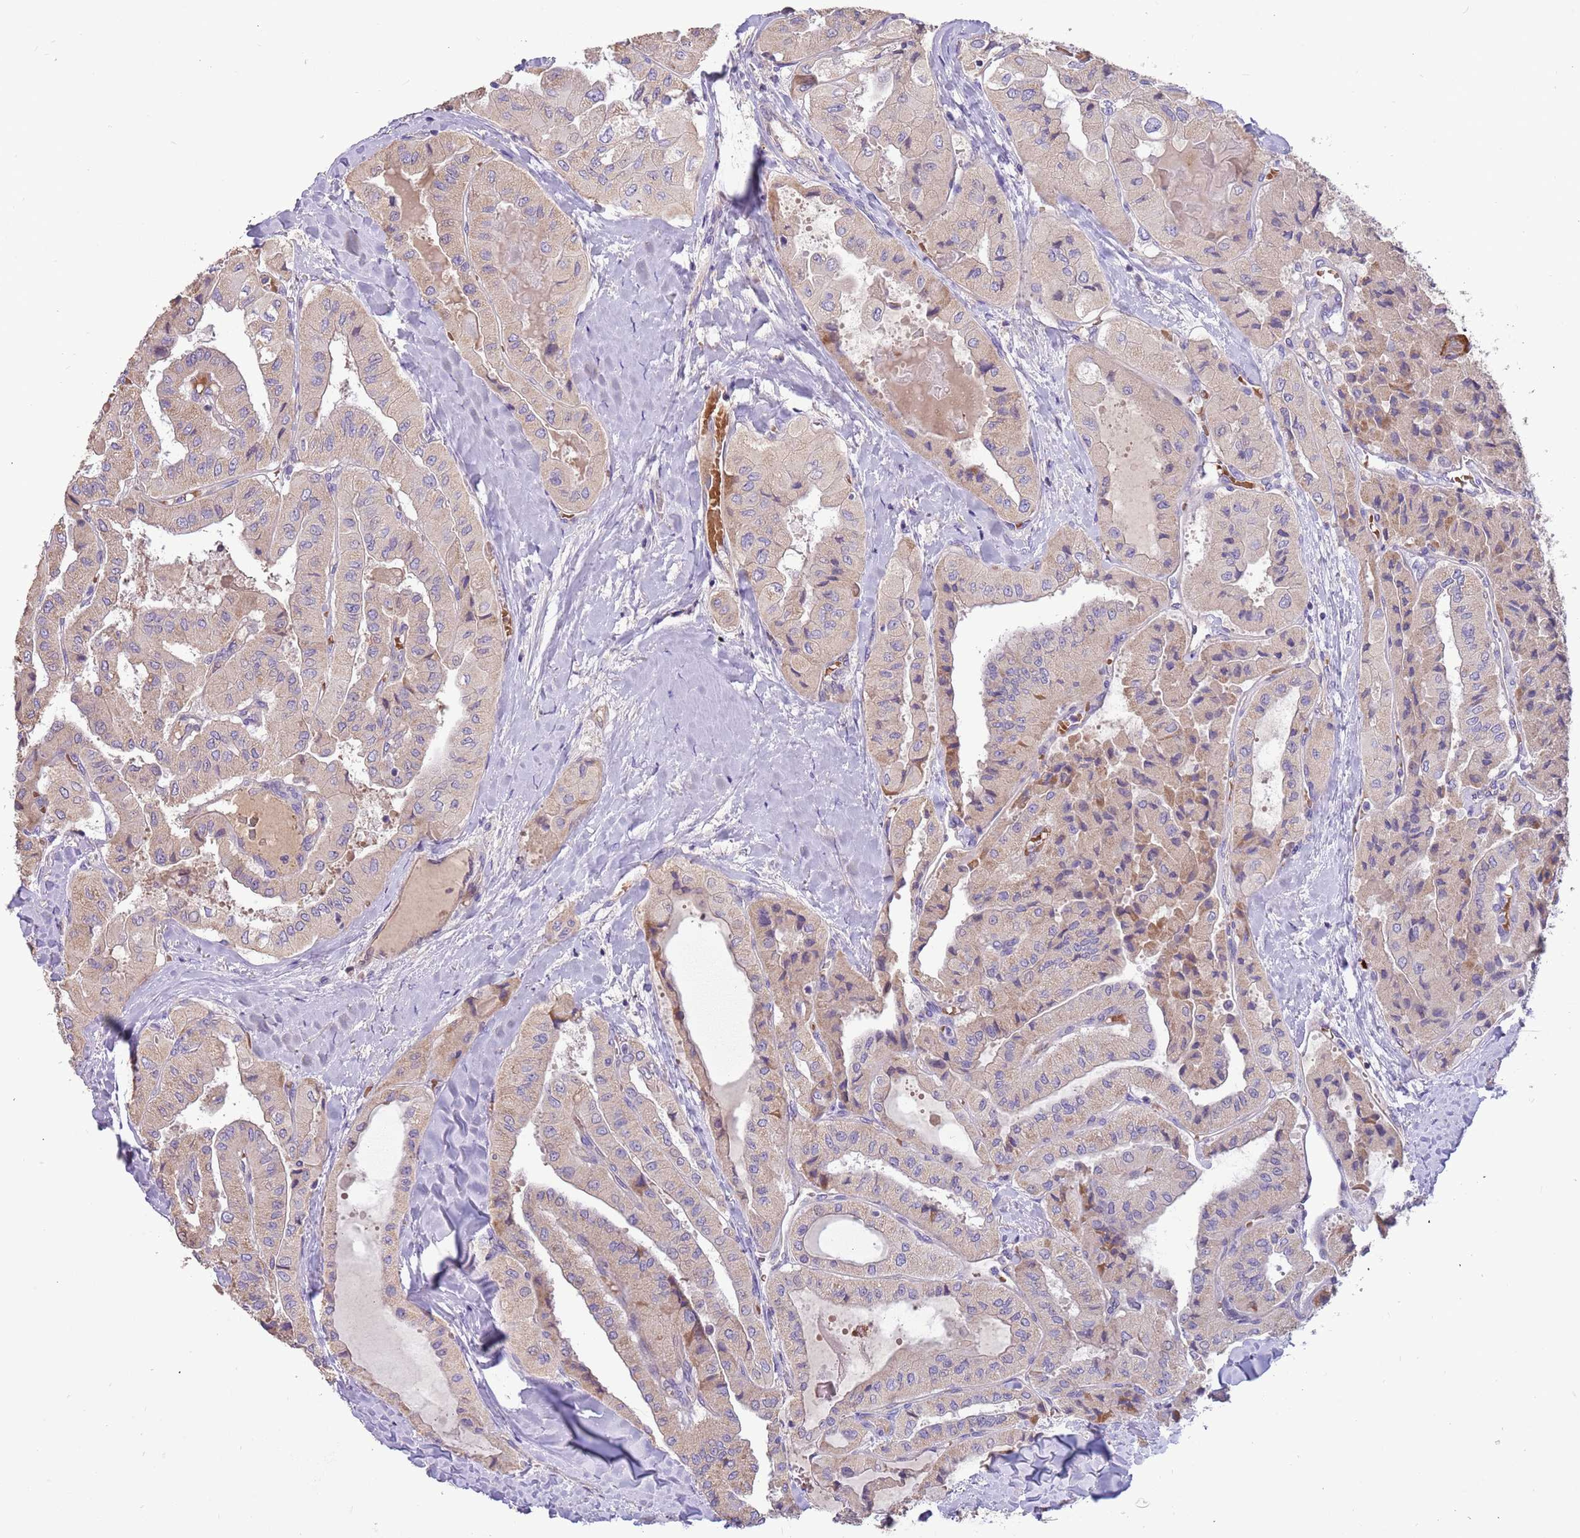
{"staining": {"intensity": "weak", "quantity": ">75%", "location": "cytoplasmic/membranous"}, "tissue": "thyroid cancer", "cell_type": "Tumor cells", "image_type": "cancer", "snomed": [{"axis": "morphology", "description": "Normal tissue, NOS"}, {"axis": "morphology", "description": "Papillary adenocarcinoma, NOS"}, {"axis": "topography", "description": "Thyroid gland"}], "caption": "Thyroid cancer stained with a protein marker exhibits weak staining in tumor cells.", "gene": "TRMO", "patient": {"sex": "female", "age": 59}}